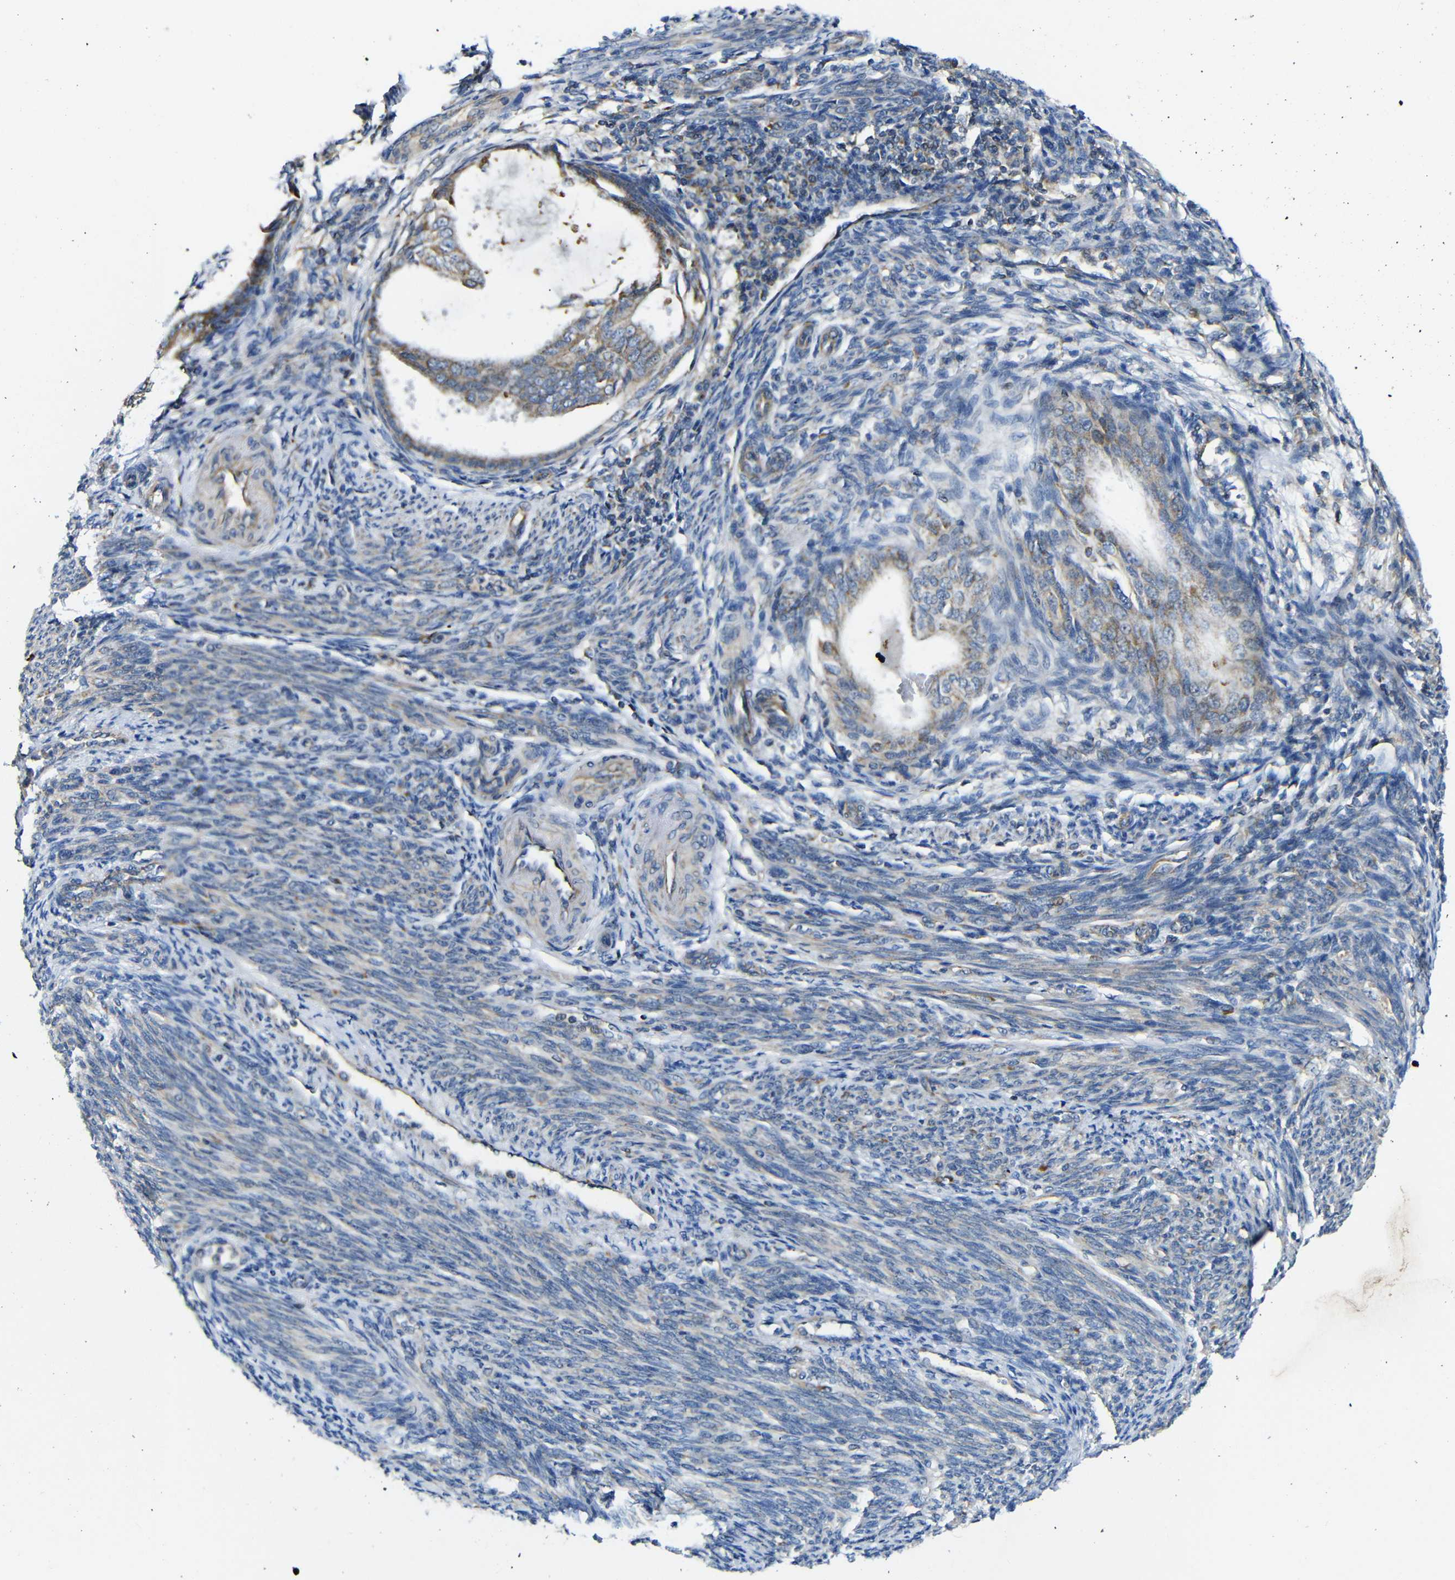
{"staining": {"intensity": "moderate", "quantity": ">75%", "location": "cytoplasmic/membranous"}, "tissue": "endometrial cancer", "cell_type": "Tumor cells", "image_type": "cancer", "snomed": [{"axis": "morphology", "description": "Adenocarcinoma, NOS"}, {"axis": "topography", "description": "Endometrium"}], "caption": "About >75% of tumor cells in human endometrial cancer (adenocarcinoma) reveal moderate cytoplasmic/membranous protein expression as visualized by brown immunohistochemical staining.", "gene": "PDCD1LG2", "patient": {"sex": "female", "age": 58}}